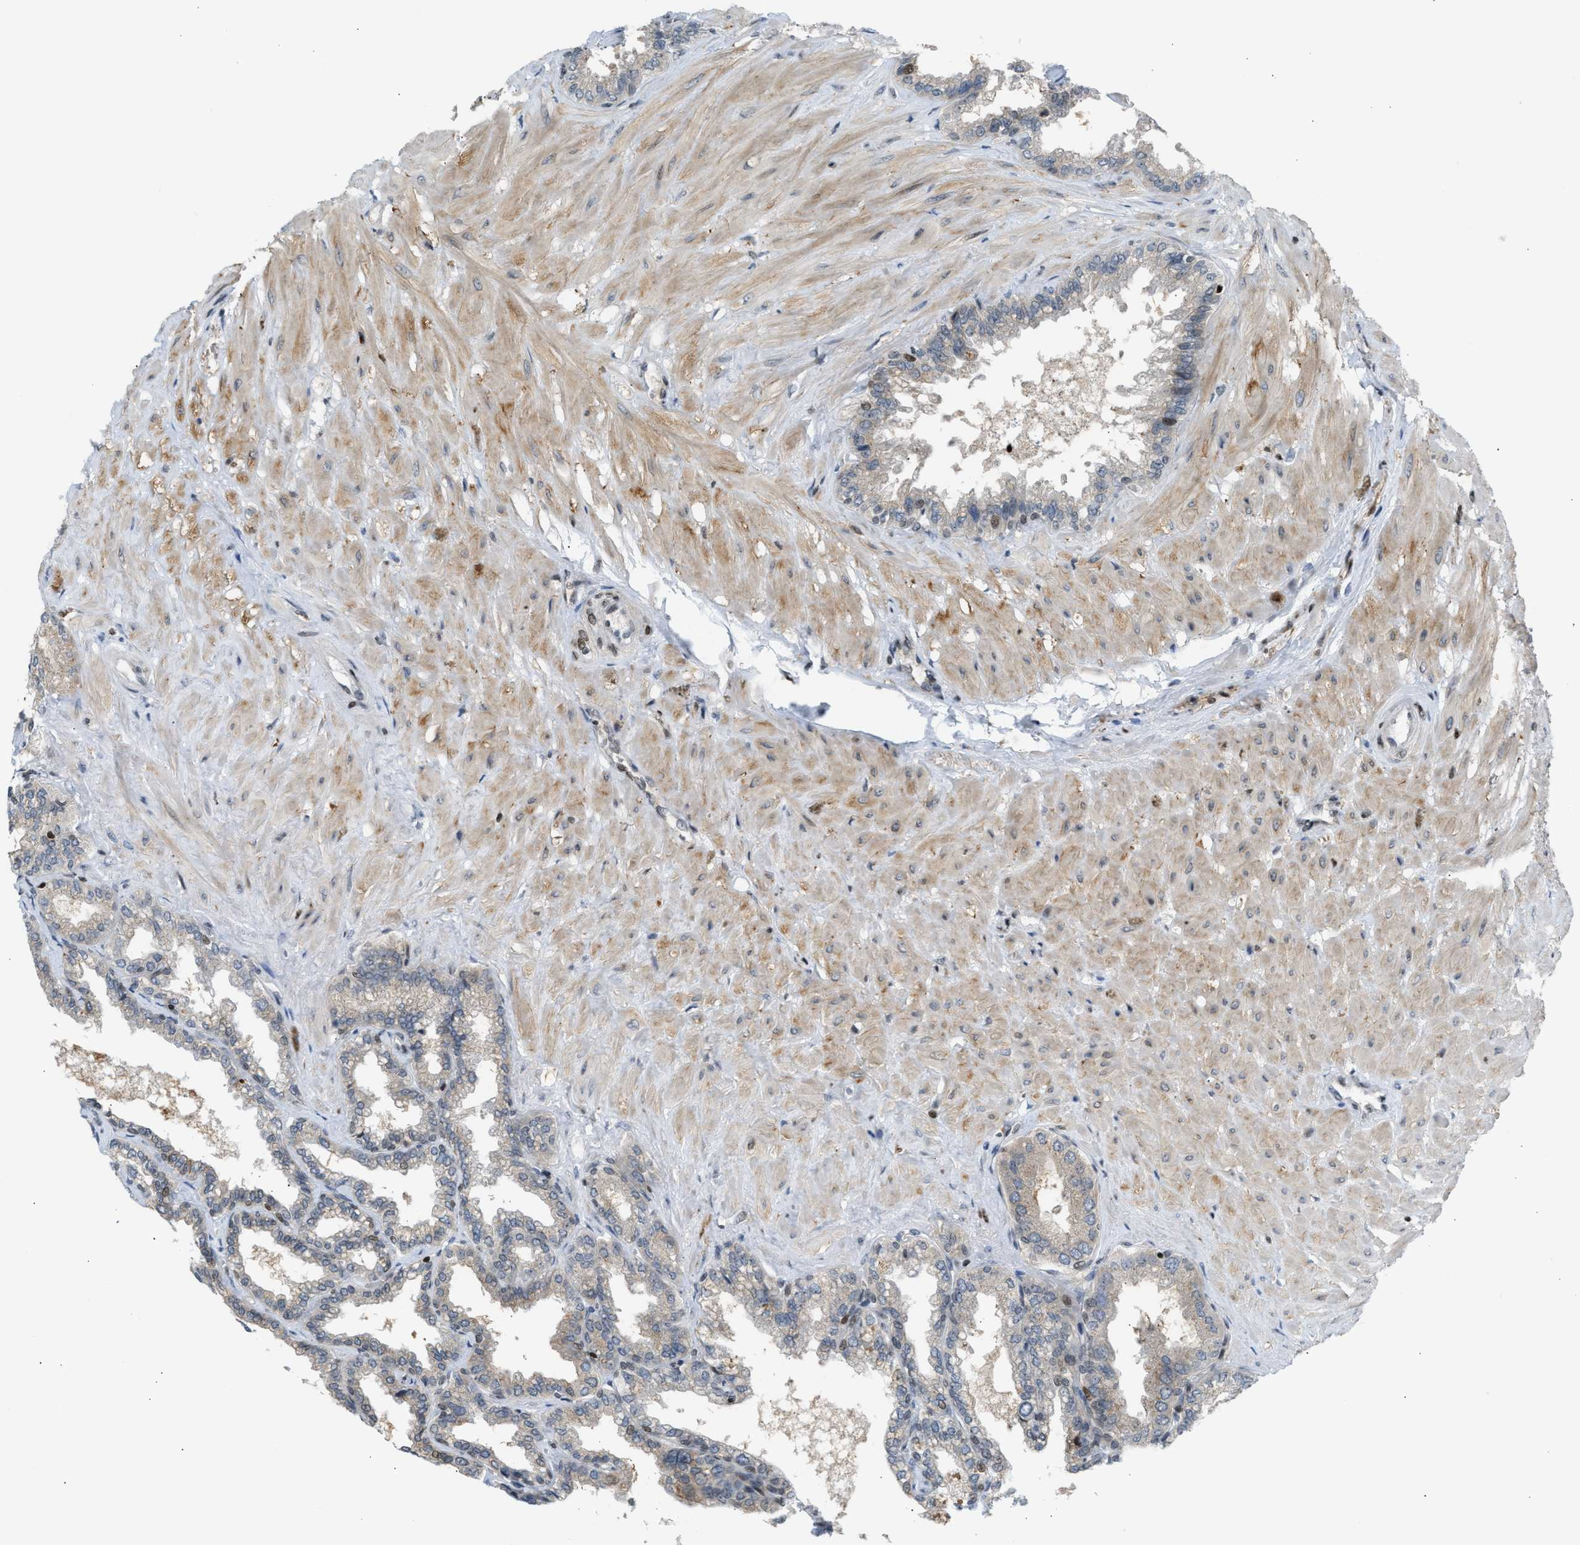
{"staining": {"intensity": "weak", "quantity": "<25%", "location": "nuclear"}, "tissue": "seminal vesicle", "cell_type": "Glandular cells", "image_type": "normal", "snomed": [{"axis": "morphology", "description": "Normal tissue, NOS"}, {"axis": "topography", "description": "Seminal veicle"}], "caption": "DAB immunohistochemical staining of unremarkable seminal vesicle demonstrates no significant positivity in glandular cells.", "gene": "NPS", "patient": {"sex": "male", "age": 46}}